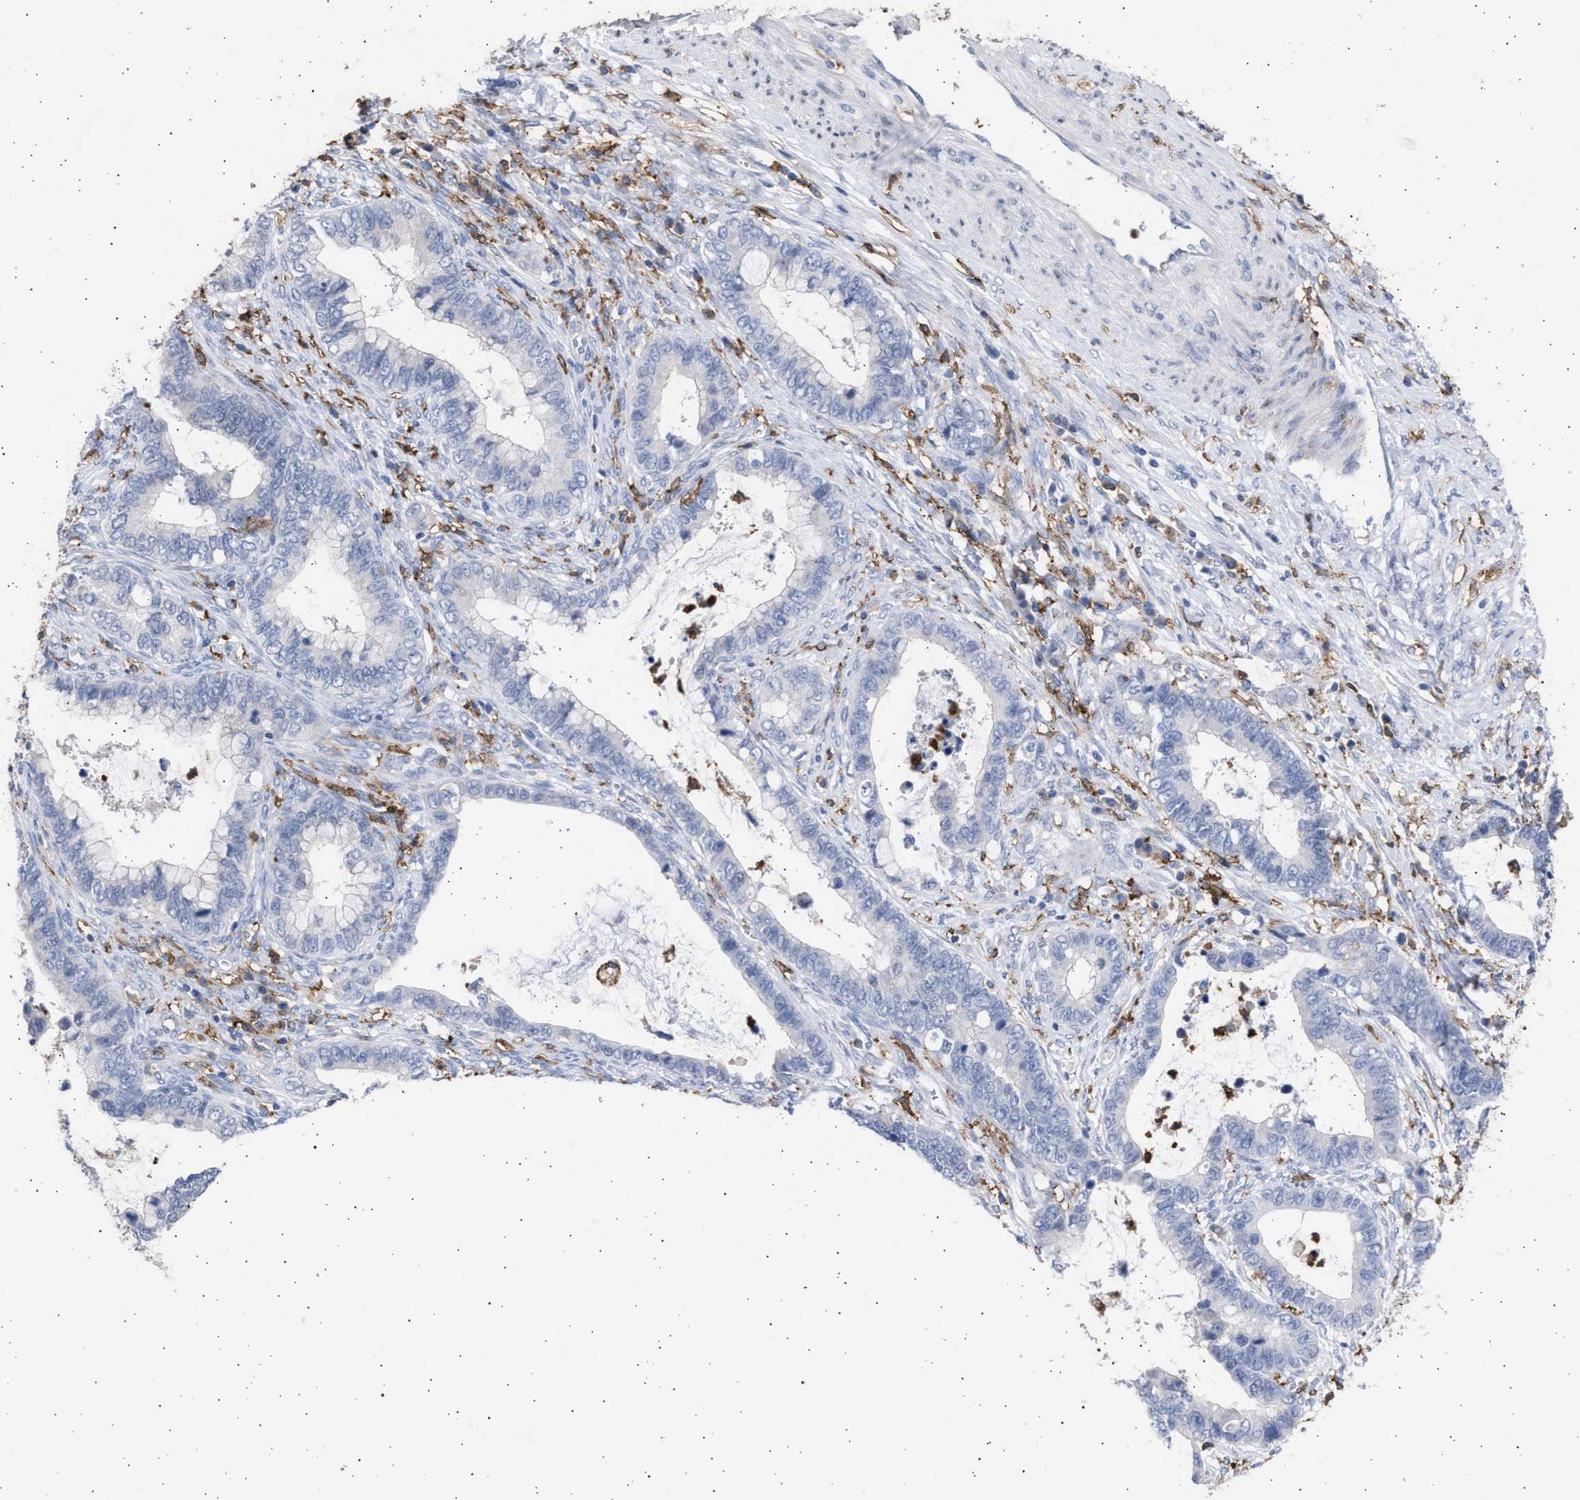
{"staining": {"intensity": "negative", "quantity": "none", "location": "none"}, "tissue": "cervical cancer", "cell_type": "Tumor cells", "image_type": "cancer", "snomed": [{"axis": "morphology", "description": "Adenocarcinoma, NOS"}, {"axis": "topography", "description": "Cervix"}], "caption": "Tumor cells show no significant protein positivity in cervical cancer (adenocarcinoma).", "gene": "FCER1A", "patient": {"sex": "female", "age": 44}}